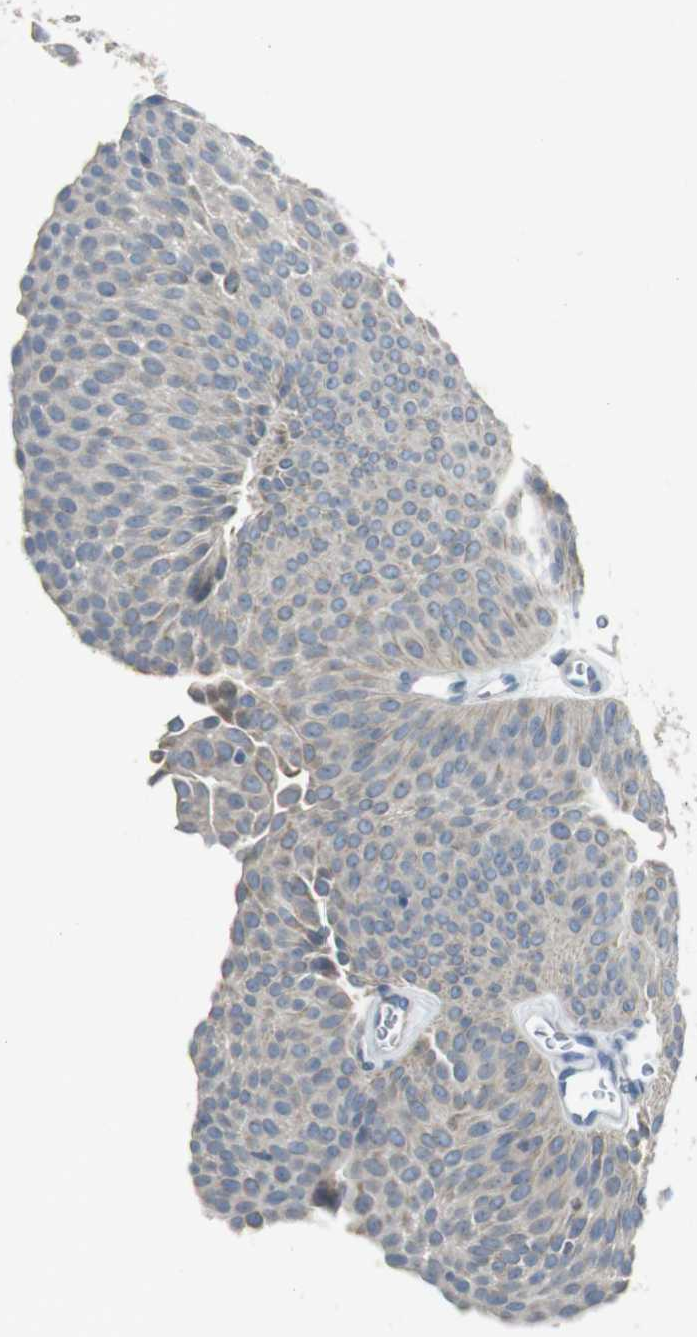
{"staining": {"intensity": "weak", "quantity": ">75%", "location": "cytoplasmic/membranous"}, "tissue": "urothelial cancer", "cell_type": "Tumor cells", "image_type": "cancer", "snomed": [{"axis": "morphology", "description": "Urothelial carcinoma, Low grade"}, {"axis": "topography", "description": "Urinary bladder"}], "caption": "A photomicrograph of human urothelial cancer stained for a protein demonstrates weak cytoplasmic/membranous brown staining in tumor cells. (Brightfield microscopy of DAB IHC at high magnification).", "gene": "ENTPD7", "patient": {"sex": "female", "age": 60}}